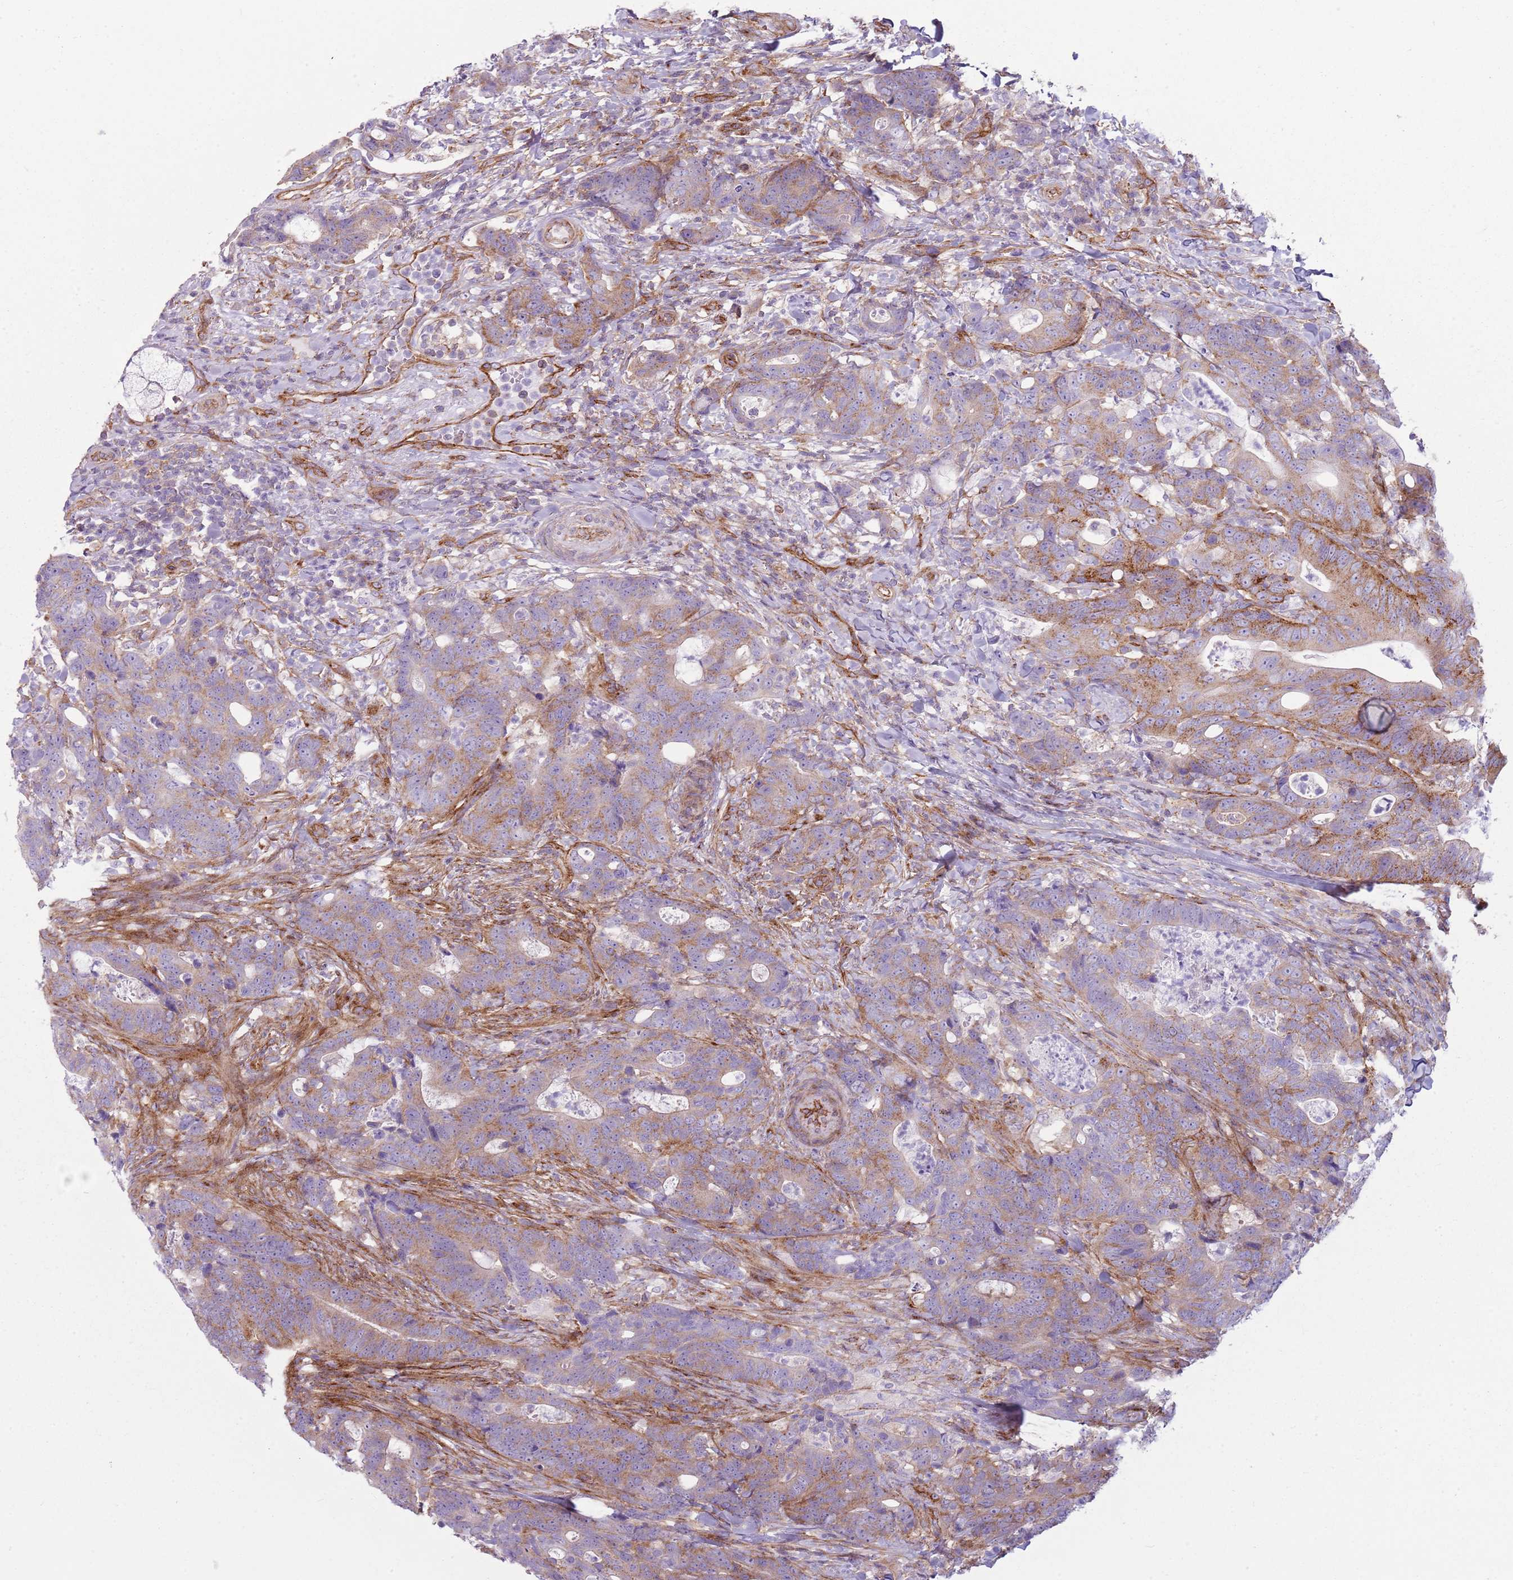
{"staining": {"intensity": "moderate", "quantity": "25%-75%", "location": "cytoplasmic/membranous"}, "tissue": "colorectal cancer", "cell_type": "Tumor cells", "image_type": "cancer", "snomed": [{"axis": "morphology", "description": "Adenocarcinoma, NOS"}, {"axis": "topography", "description": "Colon"}], "caption": "Colorectal cancer stained with a brown dye displays moderate cytoplasmic/membranous positive positivity in about 25%-75% of tumor cells.", "gene": "SNX1", "patient": {"sex": "female", "age": 82}}